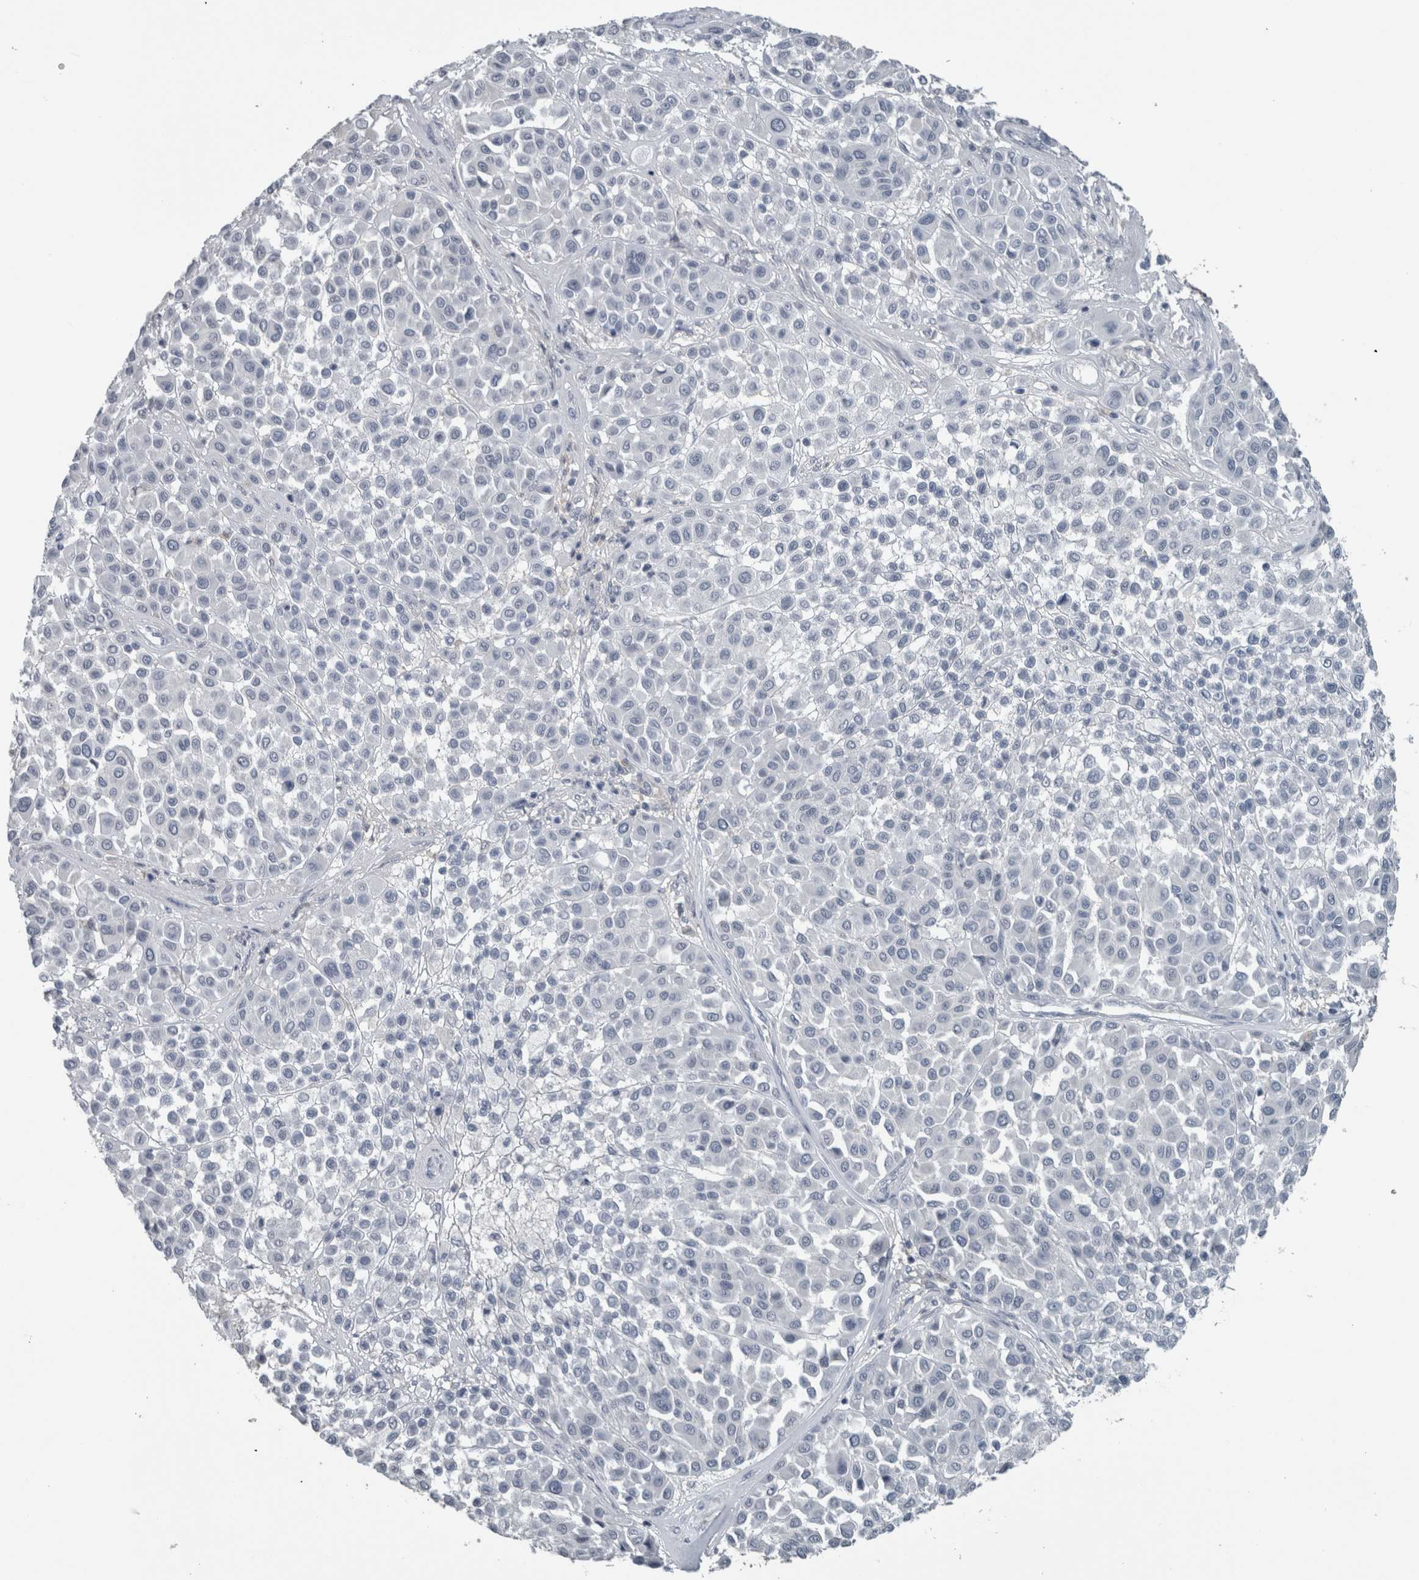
{"staining": {"intensity": "negative", "quantity": "none", "location": "none"}, "tissue": "melanoma", "cell_type": "Tumor cells", "image_type": "cancer", "snomed": [{"axis": "morphology", "description": "Malignant melanoma, Metastatic site"}, {"axis": "topography", "description": "Soft tissue"}], "caption": "A photomicrograph of malignant melanoma (metastatic site) stained for a protein exhibits no brown staining in tumor cells.", "gene": "ACSF2", "patient": {"sex": "male", "age": 41}}